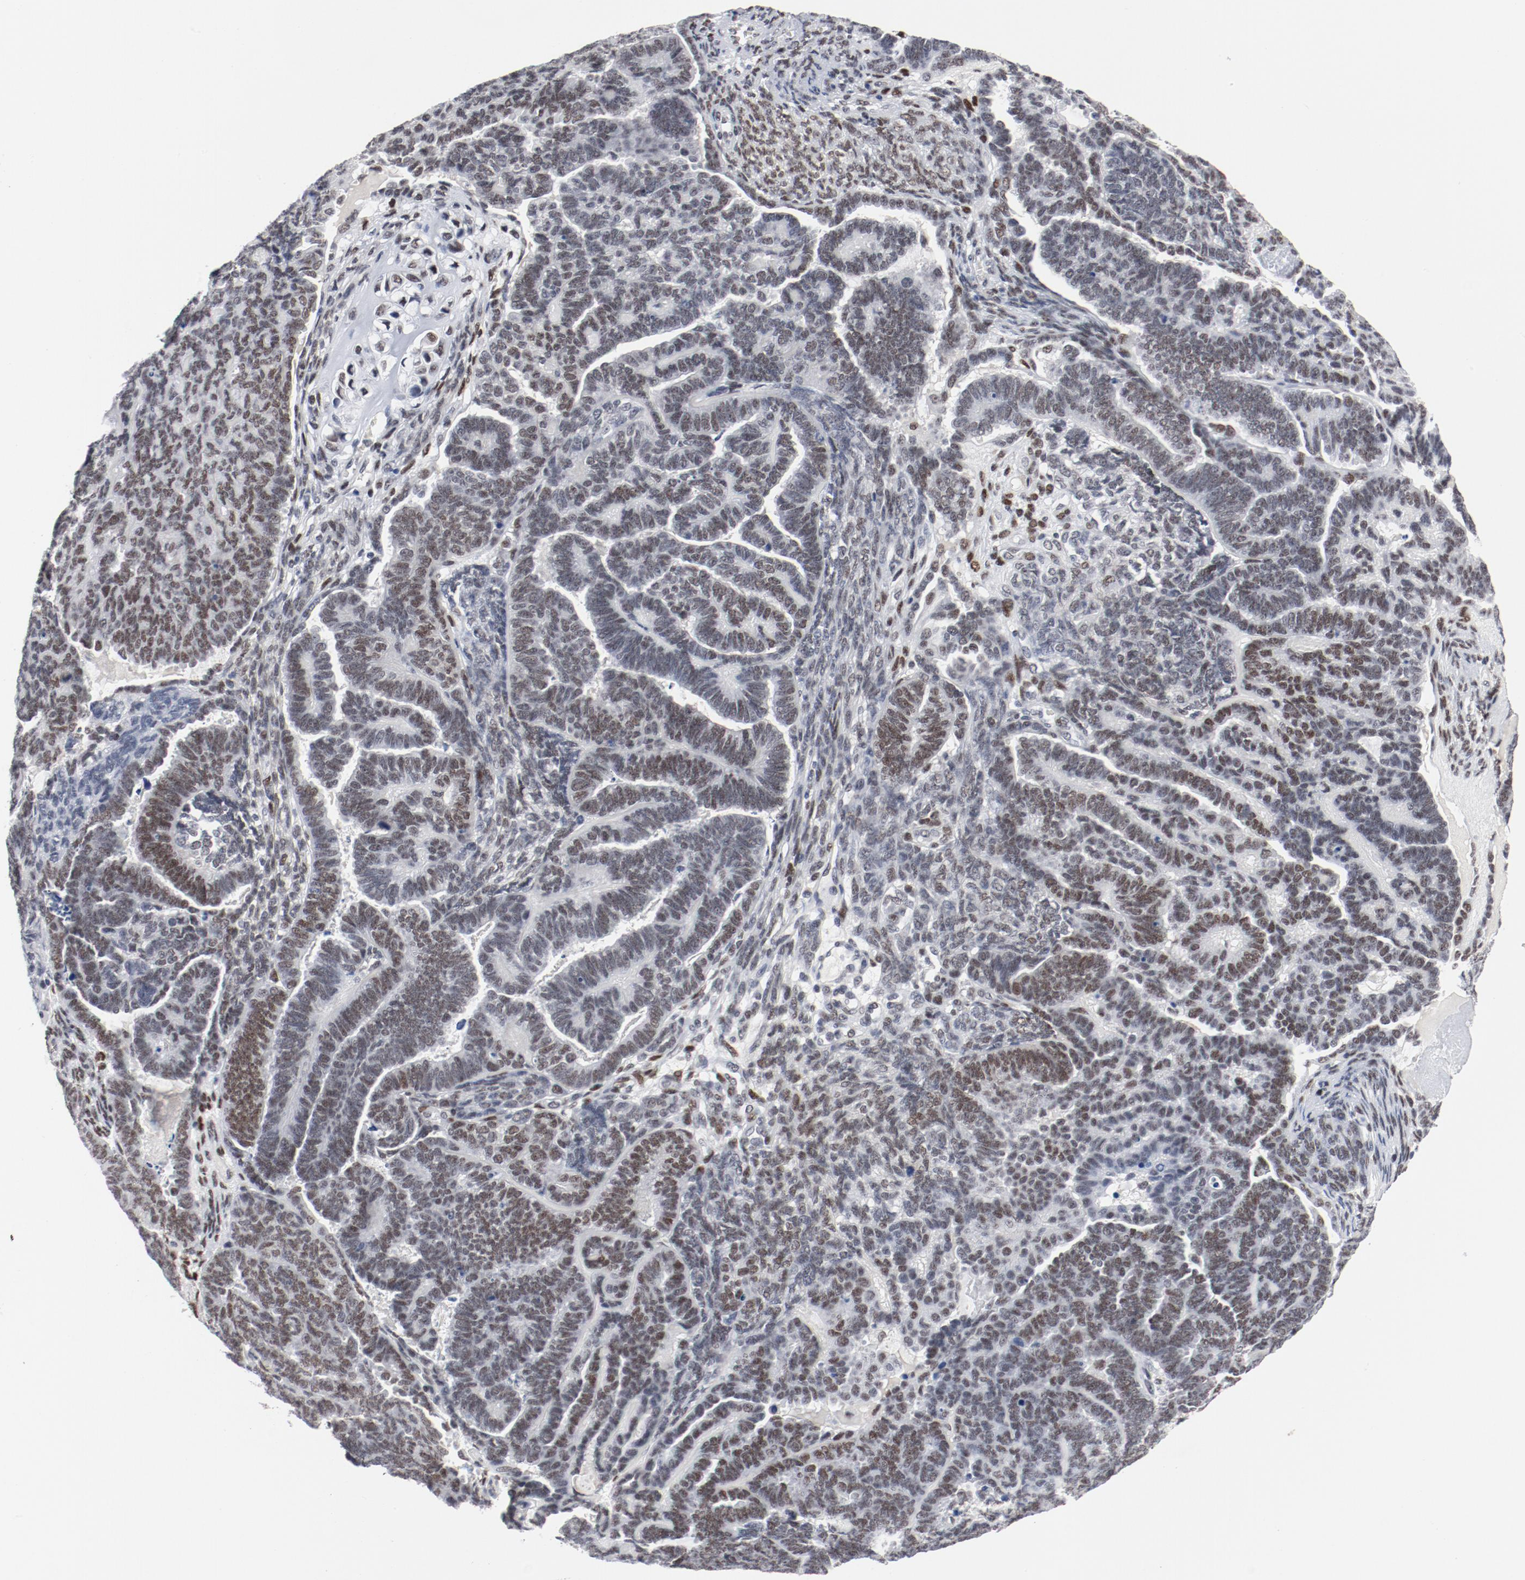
{"staining": {"intensity": "moderate", "quantity": ">75%", "location": "nuclear"}, "tissue": "endometrial cancer", "cell_type": "Tumor cells", "image_type": "cancer", "snomed": [{"axis": "morphology", "description": "Neoplasm, malignant, NOS"}, {"axis": "topography", "description": "Endometrium"}], "caption": "Moderate nuclear positivity for a protein is appreciated in about >75% of tumor cells of malignant neoplasm (endometrial) using immunohistochemistry (IHC).", "gene": "ARNT", "patient": {"sex": "female", "age": 74}}